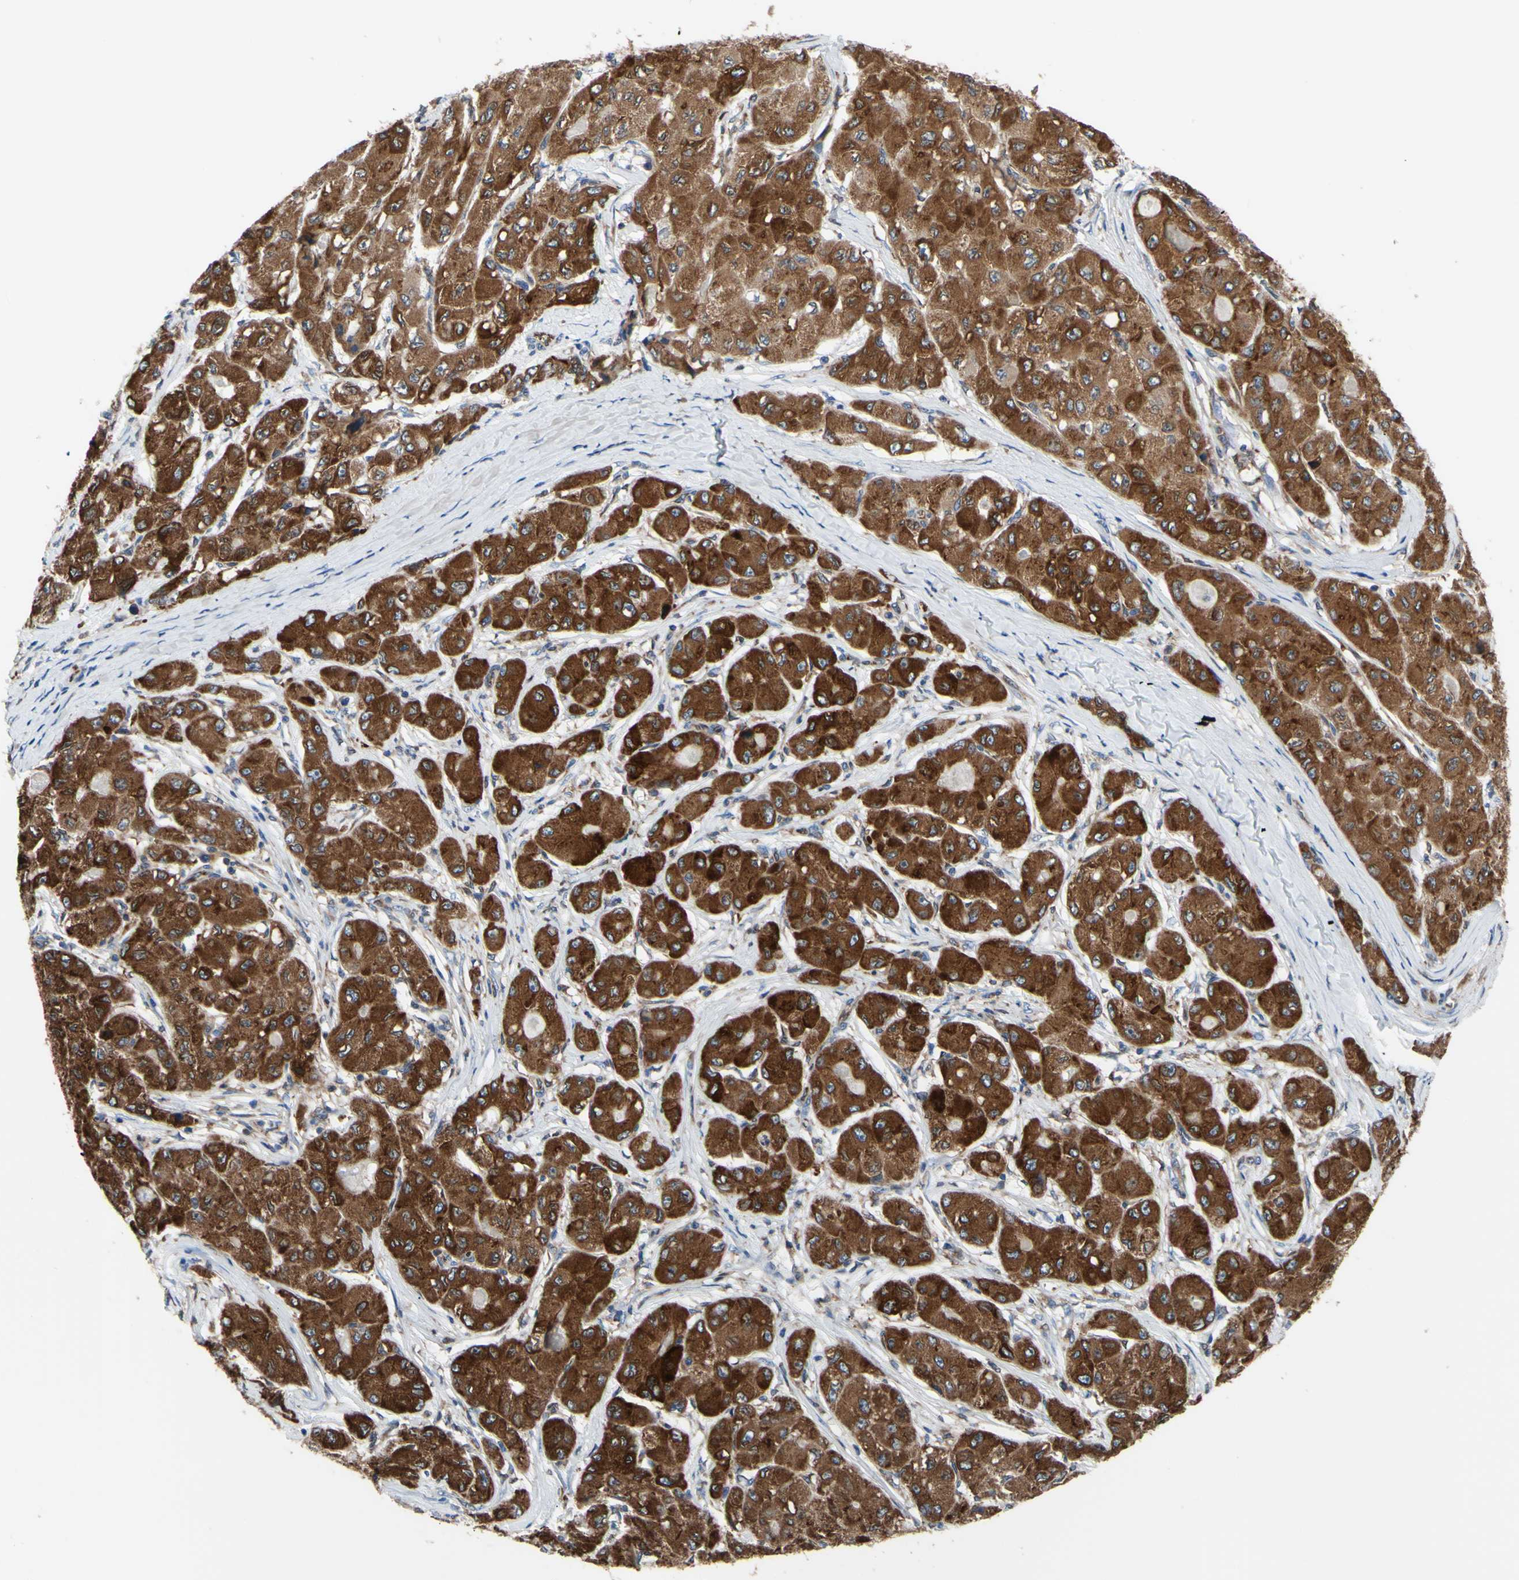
{"staining": {"intensity": "strong", "quantity": ">75%", "location": "cytoplasmic/membranous"}, "tissue": "liver cancer", "cell_type": "Tumor cells", "image_type": "cancer", "snomed": [{"axis": "morphology", "description": "Carcinoma, Hepatocellular, NOS"}, {"axis": "topography", "description": "Liver"}], "caption": "Human liver cancer (hepatocellular carcinoma) stained for a protein (brown) exhibits strong cytoplasmic/membranous positive expression in approximately >75% of tumor cells.", "gene": "MGST2", "patient": {"sex": "male", "age": 80}}